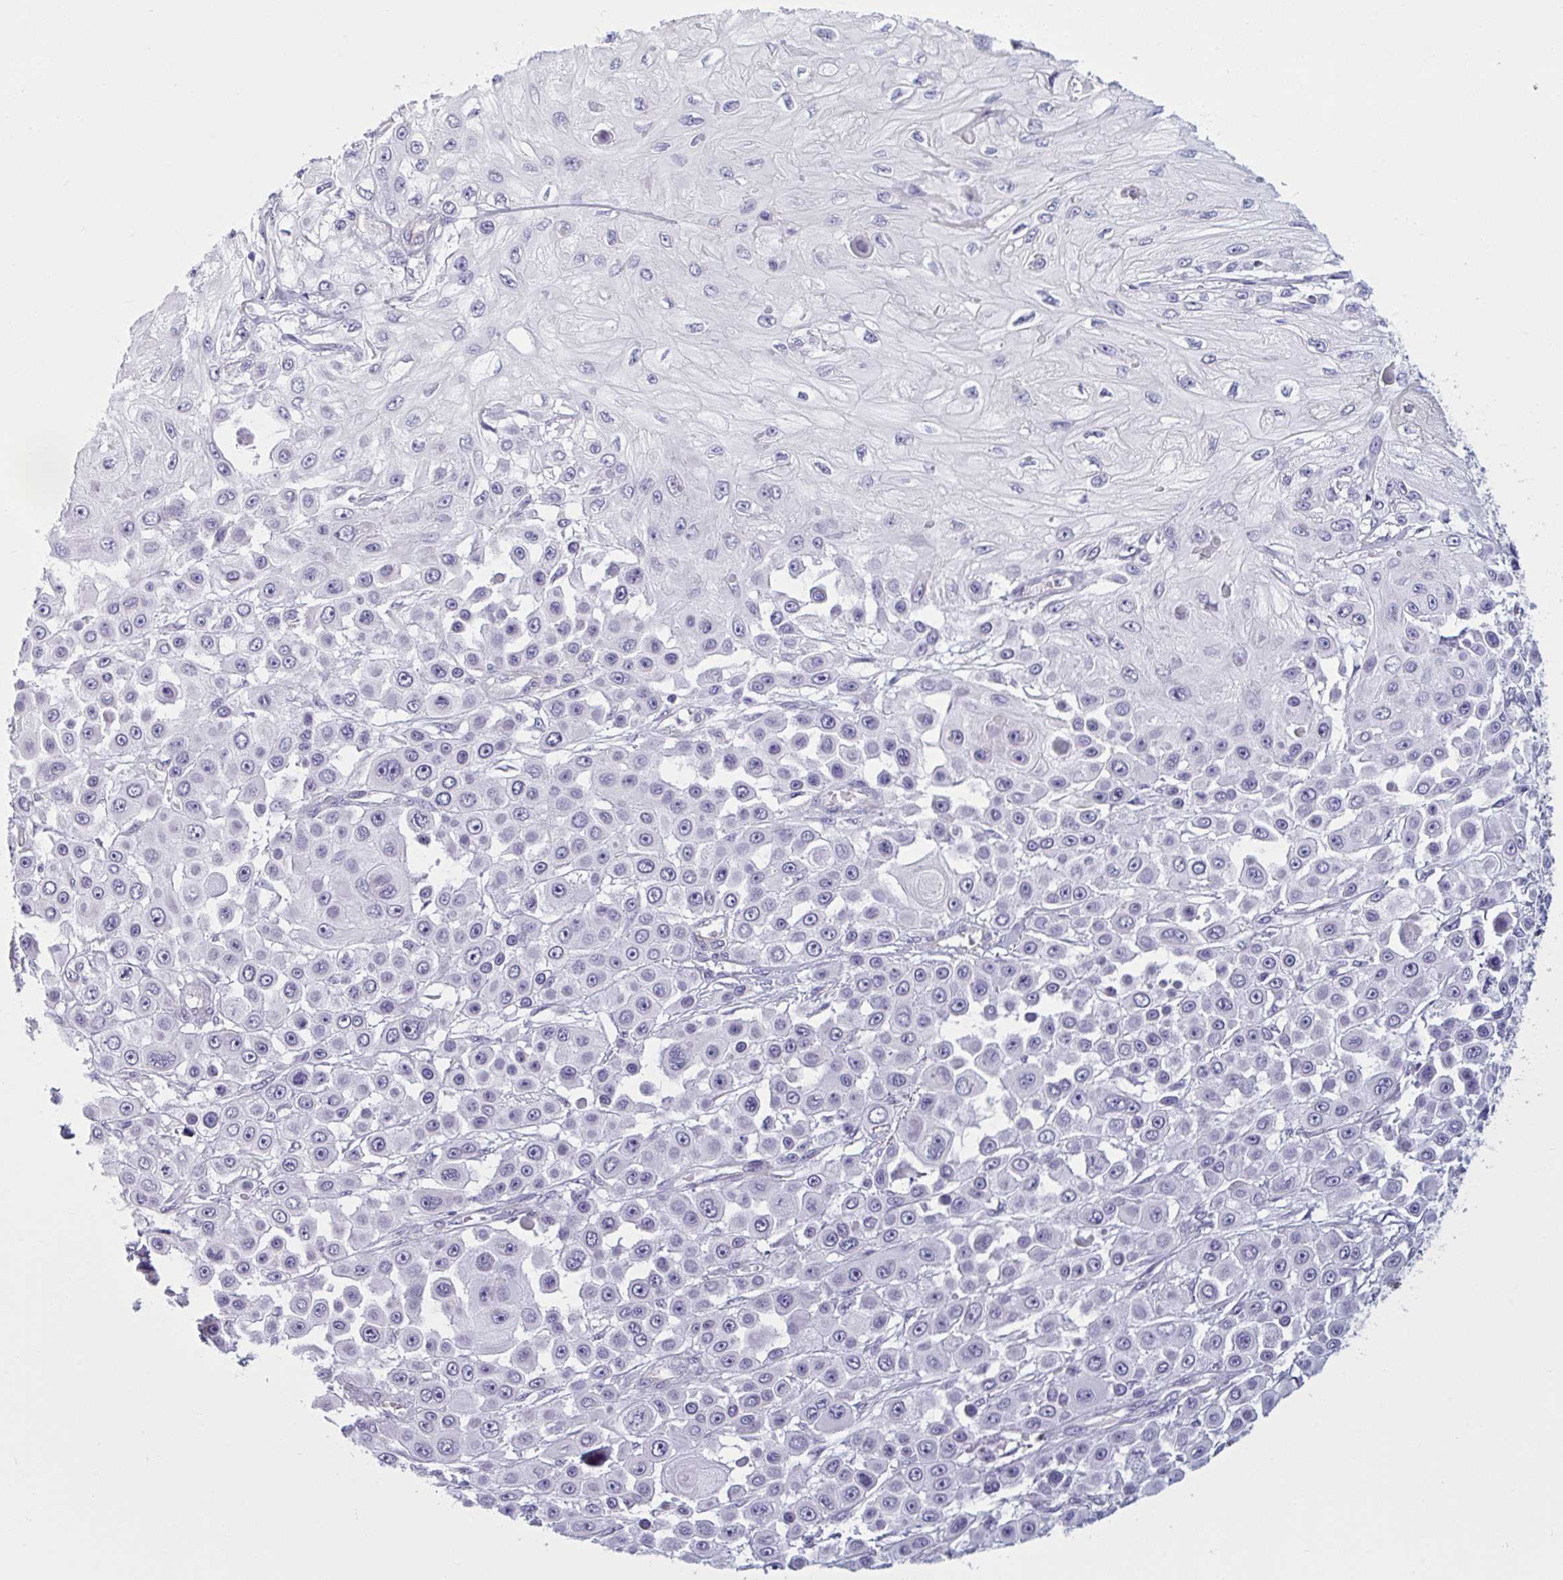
{"staining": {"intensity": "negative", "quantity": "none", "location": "none"}, "tissue": "skin cancer", "cell_type": "Tumor cells", "image_type": "cancer", "snomed": [{"axis": "morphology", "description": "Squamous cell carcinoma, NOS"}, {"axis": "topography", "description": "Skin"}], "caption": "The immunohistochemistry photomicrograph has no significant positivity in tumor cells of squamous cell carcinoma (skin) tissue. The staining is performed using DAB brown chromogen with nuclei counter-stained in using hematoxylin.", "gene": "OR1L3", "patient": {"sex": "male", "age": 67}}